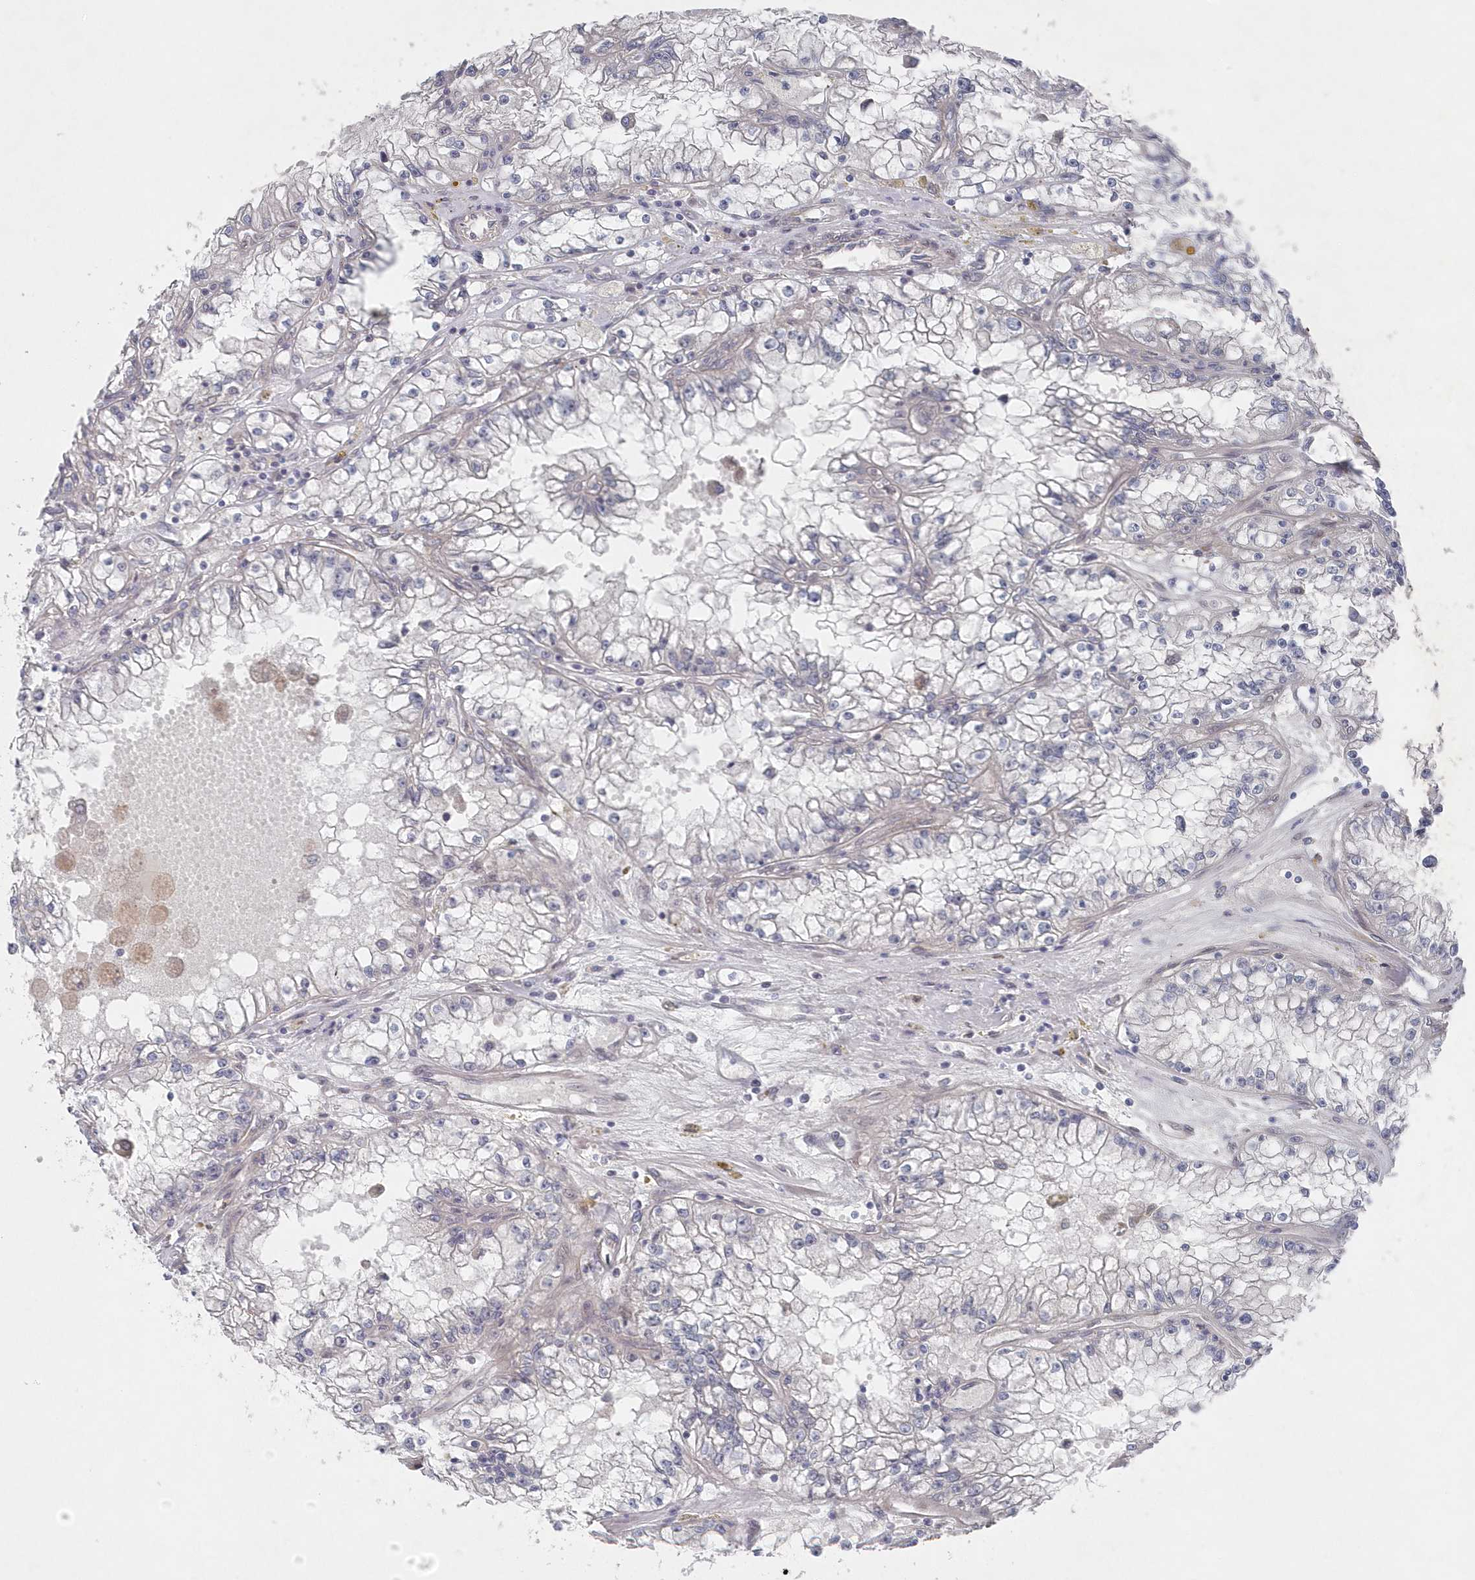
{"staining": {"intensity": "negative", "quantity": "none", "location": "none"}, "tissue": "renal cancer", "cell_type": "Tumor cells", "image_type": "cancer", "snomed": [{"axis": "morphology", "description": "Adenocarcinoma, NOS"}, {"axis": "topography", "description": "Kidney"}], "caption": "Adenocarcinoma (renal) was stained to show a protein in brown. There is no significant staining in tumor cells.", "gene": "KIAA1586", "patient": {"sex": "male", "age": 56}}